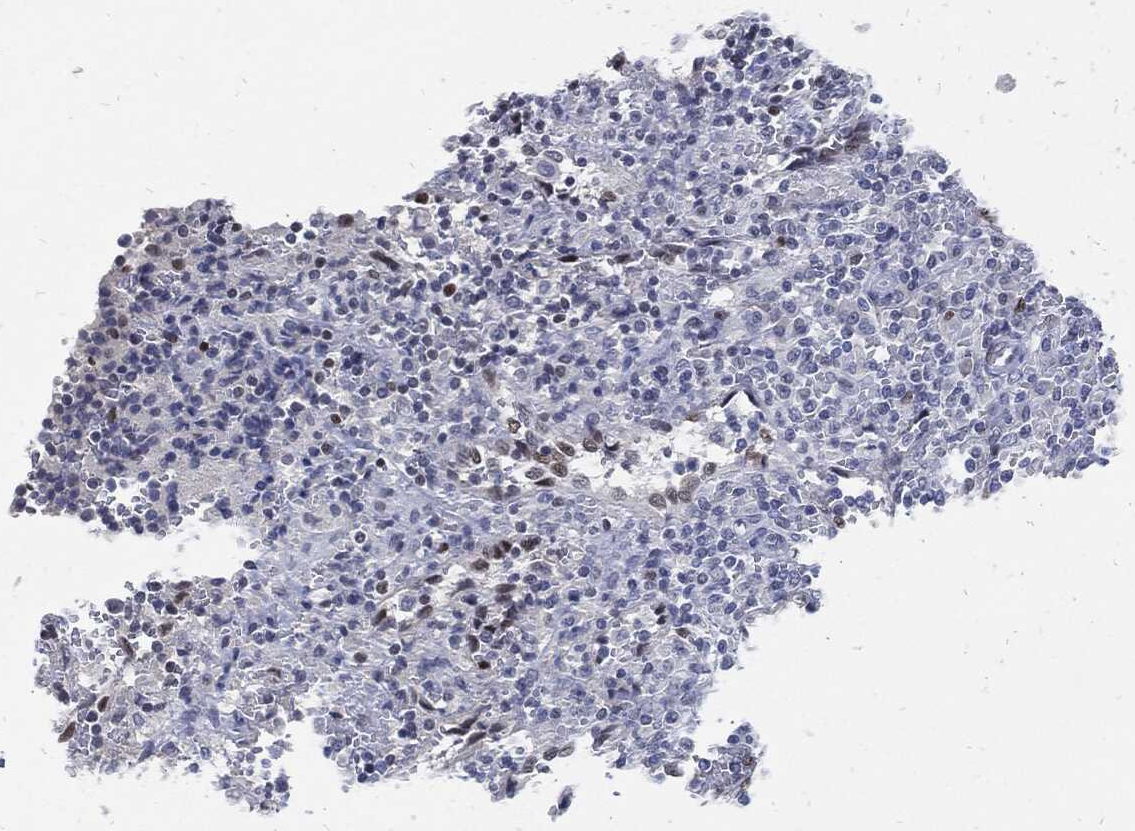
{"staining": {"intensity": "negative", "quantity": "none", "location": "none"}, "tissue": "lymphoma", "cell_type": "Tumor cells", "image_type": "cancer", "snomed": [{"axis": "morphology", "description": "Malignant lymphoma, non-Hodgkin's type, Low grade"}, {"axis": "topography", "description": "Spleen"}], "caption": "Immunohistochemical staining of human low-grade malignant lymphoma, non-Hodgkin's type reveals no significant expression in tumor cells. Nuclei are stained in blue.", "gene": "JUN", "patient": {"sex": "male", "age": 62}}